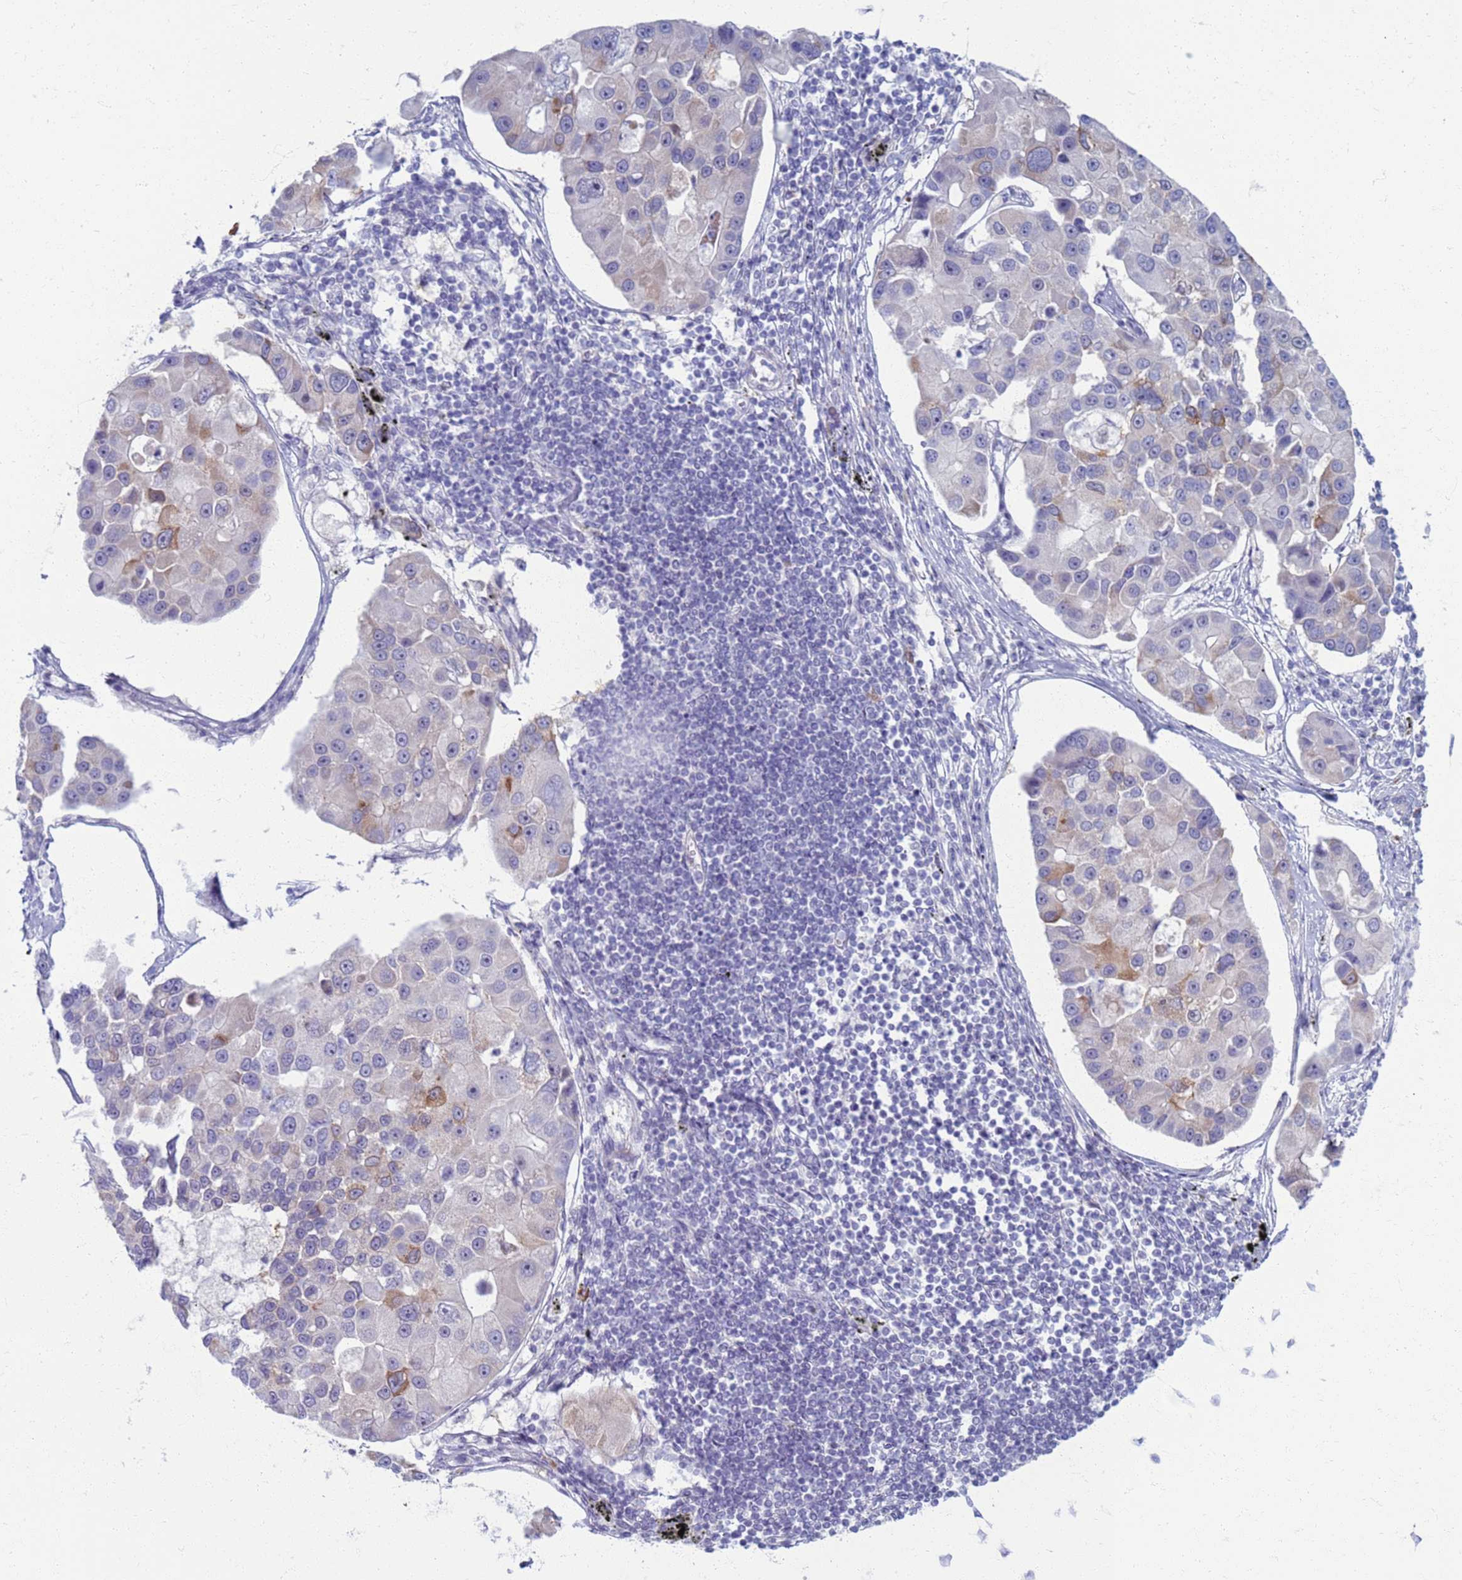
{"staining": {"intensity": "weak", "quantity": "<25%", "location": "cytoplasmic/membranous"}, "tissue": "lung cancer", "cell_type": "Tumor cells", "image_type": "cancer", "snomed": [{"axis": "morphology", "description": "Adenocarcinoma, NOS"}, {"axis": "topography", "description": "Lung"}], "caption": "The histopathology image exhibits no staining of tumor cells in lung cancer. The staining was performed using DAB to visualize the protein expression in brown, while the nuclei were stained in blue with hematoxylin (Magnification: 20x).", "gene": "CLCA2", "patient": {"sex": "female", "age": 54}}